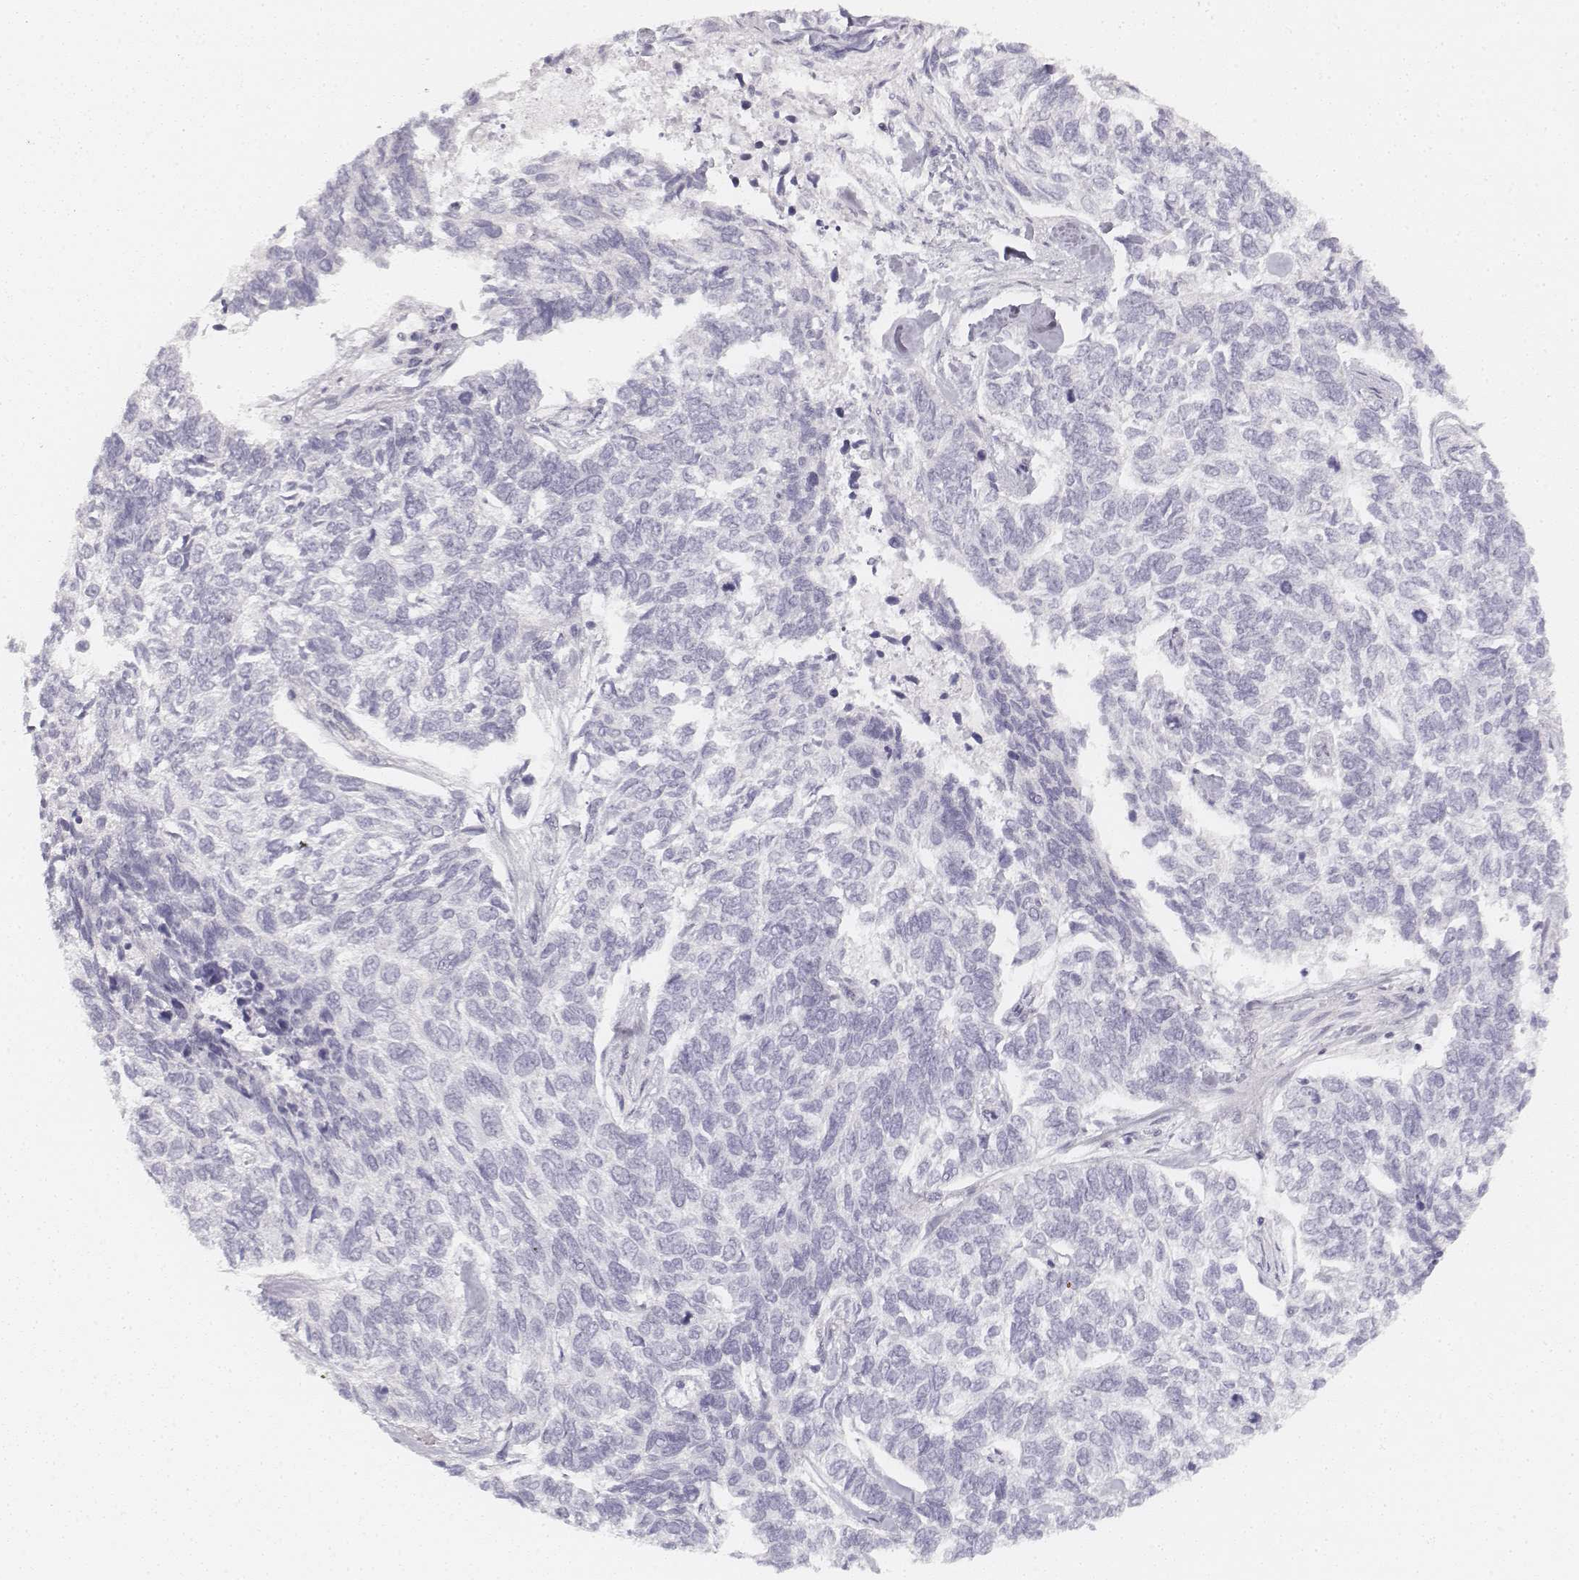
{"staining": {"intensity": "negative", "quantity": "none", "location": "none"}, "tissue": "skin cancer", "cell_type": "Tumor cells", "image_type": "cancer", "snomed": [{"axis": "morphology", "description": "Basal cell carcinoma"}, {"axis": "topography", "description": "Skin"}], "caption": "Skin cancer was stained to show a protein in brown. There is no significant positivity in tumor cells. (DAB immunohistochemistry (IHC), high magnification).", "gene": "KRTAP2-1", "patient": {"sex": "female", "age": 65}}